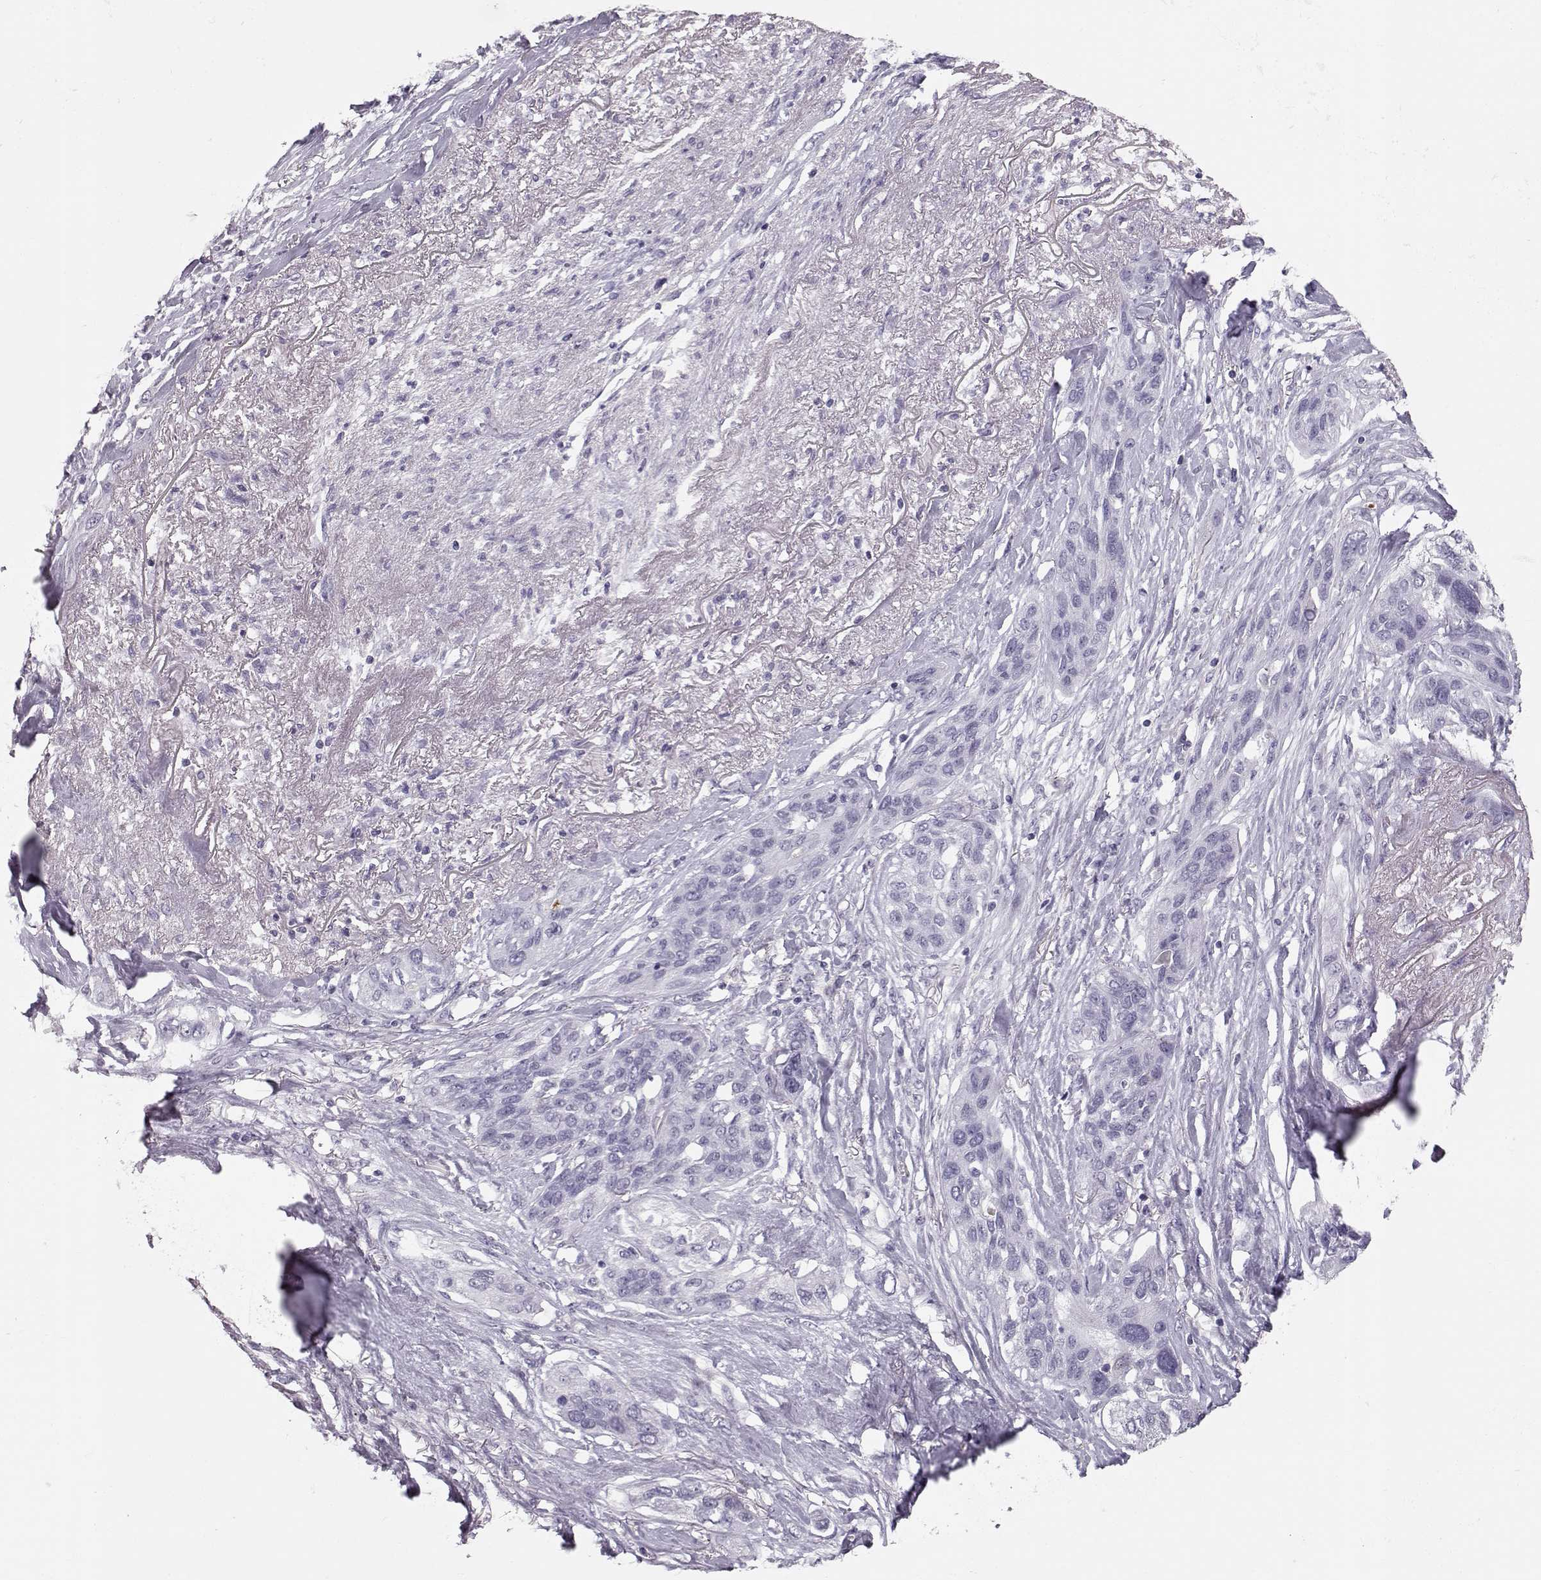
{"staining": {"intensity": "negative", "quantity": "none", "location": "none"}, "tissue": "lung cancer", "cell_type": "Tumor cells", "image_type": "cancer", "snomed": [{"axis": "morphology", "description": "Squamous cell carcinoma, NOS"}, {"axis": "topography", "description": "Lung"}], "caption": "IHC micrograph of neoplastic tissue: human lung cancer stained with DAB displays no significant protein positivity in tumor cells. The staining is performed using DAB (3,3'-diaminobenzidine) brown chromogen with nuclei counter-stained in using hematoxylin.", "gene": "POU1F1", "patient": {"sex": "female", "age": 70}}